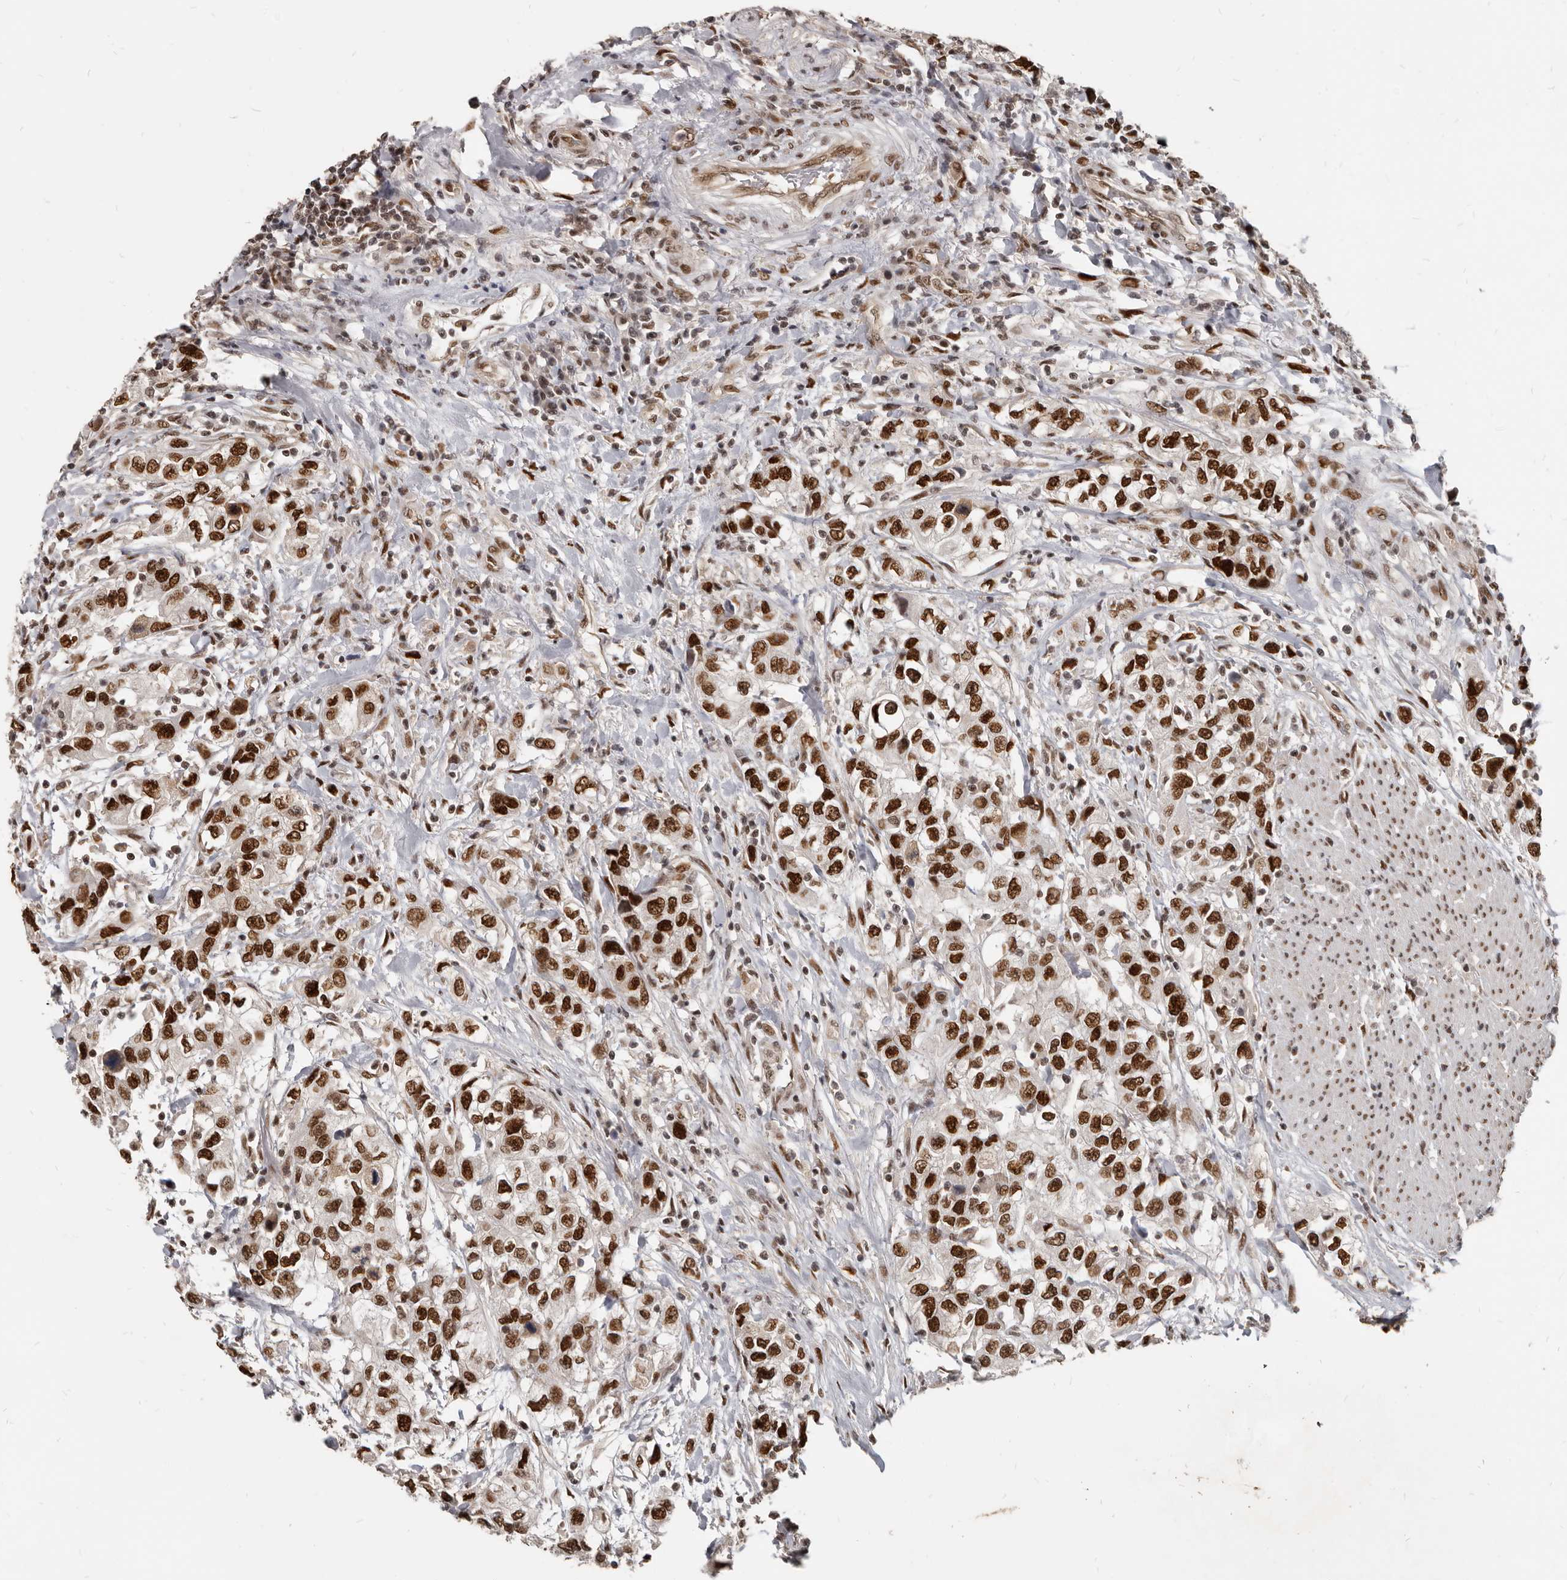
{"staining": {"intensity": "strong", "quantity": ">75%", "location": "nuclear"}, "tissue": "urothelial cancer", "cell_type": "Tumor cells", "image_type": "cancer", "snomed": [{"axis": "morphology", "description": "Urothelial carcinoma, High grade"}, {"axis": "topography", "description": "Urinary bladder"}], "caption": "Strong nuclear positivity for a protein is seen in about >75% of tumor cells of high-grade urothelial carcinoma using IHC.", "gene": "ATF5", "patient": {"sex": "female", "age": 80}}